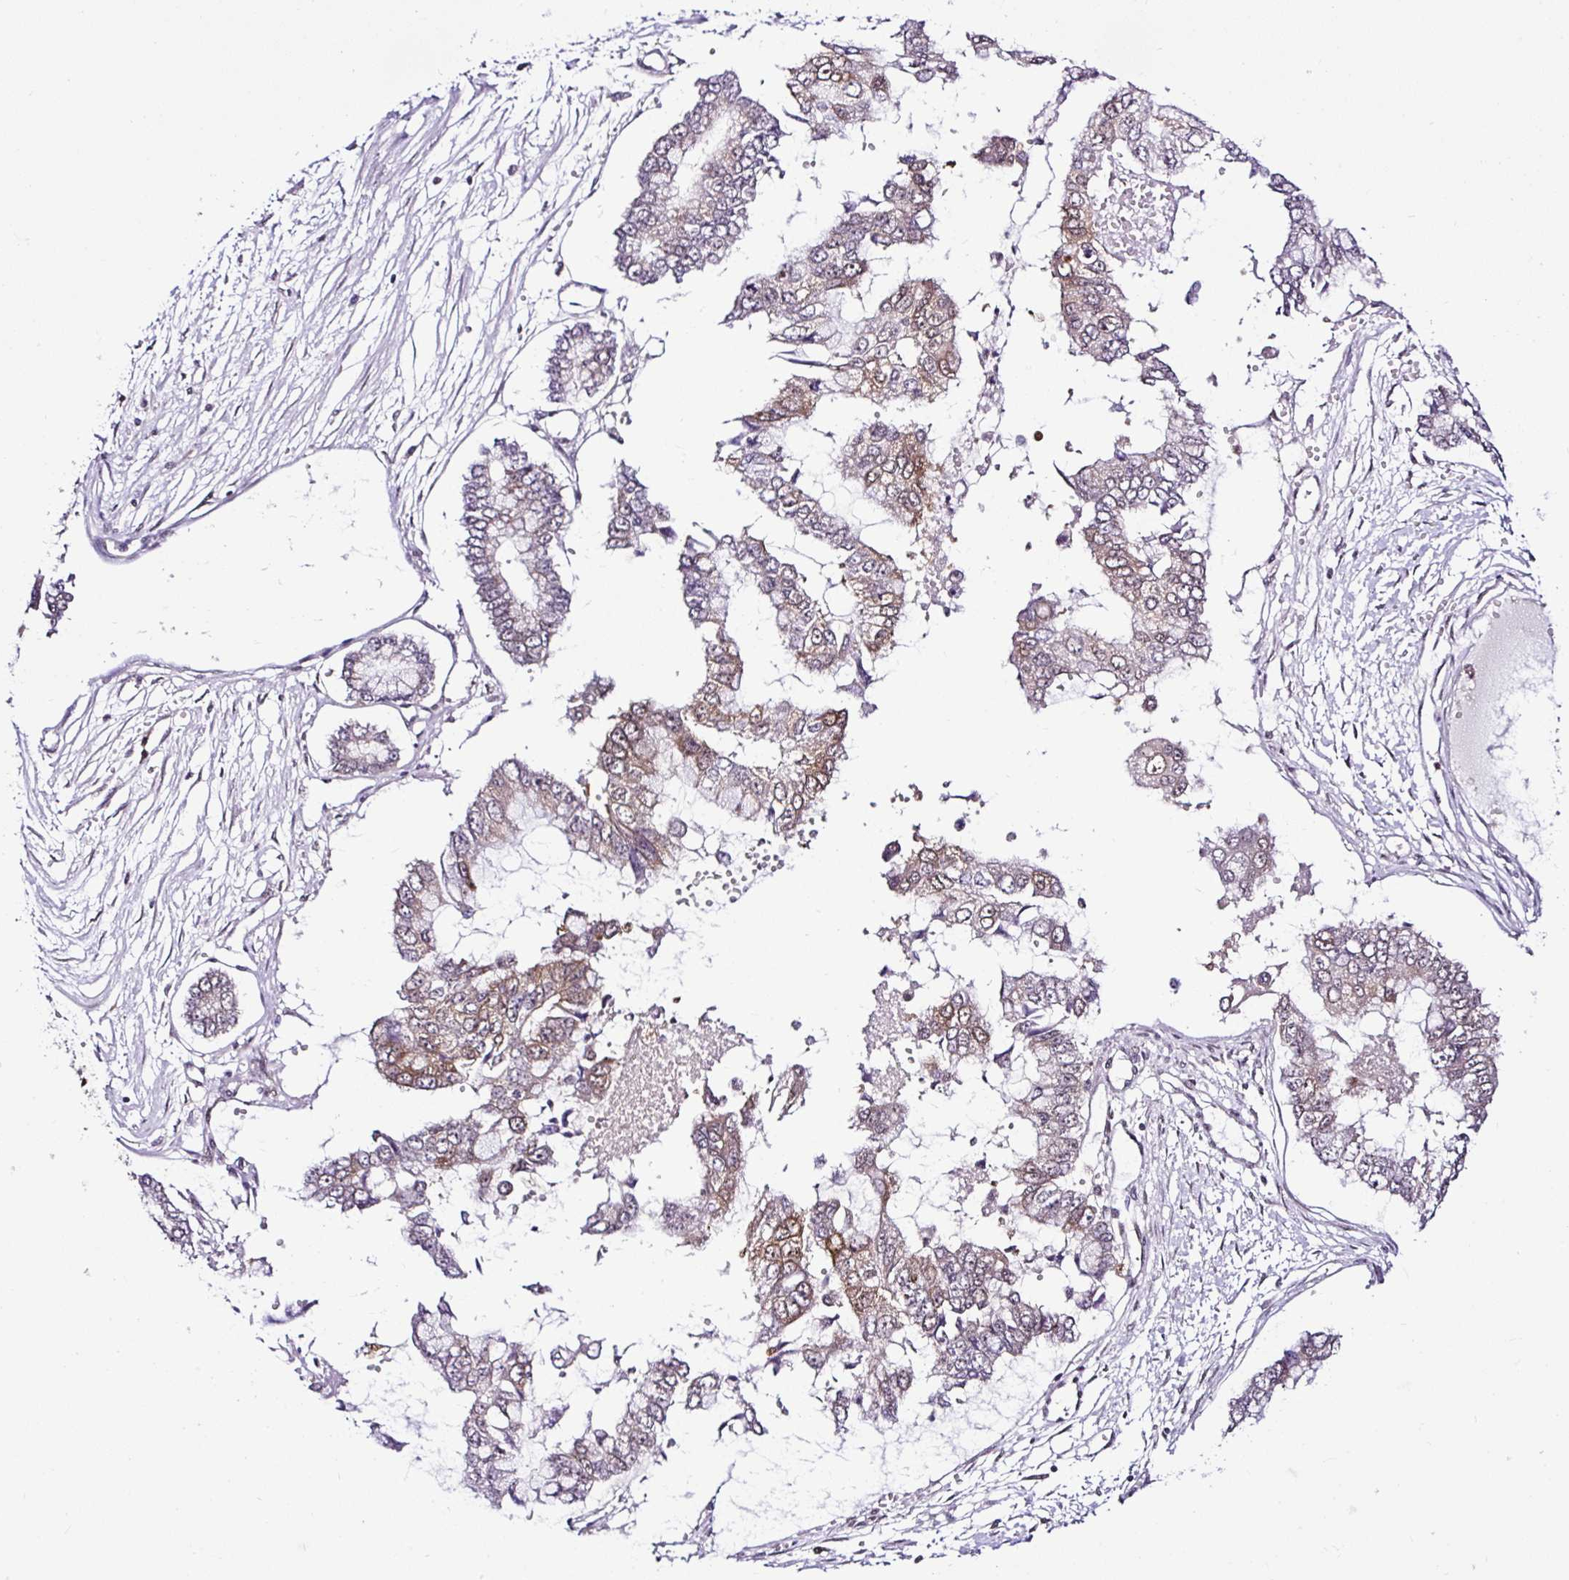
{"staining": {"intensity": "moderate", "quantity": "<25%", "location": "cytoplasmic/membranous,nuclear"}, "tissue": "ovarian cancer", "cell_type": "Tumor cells", "image_type": "cancer", "snomed": [{"axis": "morphology", "description": "Cystadenocarcinoma, mucinous, NOS"}, {"axis": "topography", "description": "Ovary"}], "caption": "Ovarian mucinous cystadenocarcinoma tissue displays moderate cytoplasmic/membranous and nuclear expression in about <25% of tumor cells, visualized by immunohistochemistry.", "gene": "PIN4", "patient": {"sex": "female", "age": 72}}